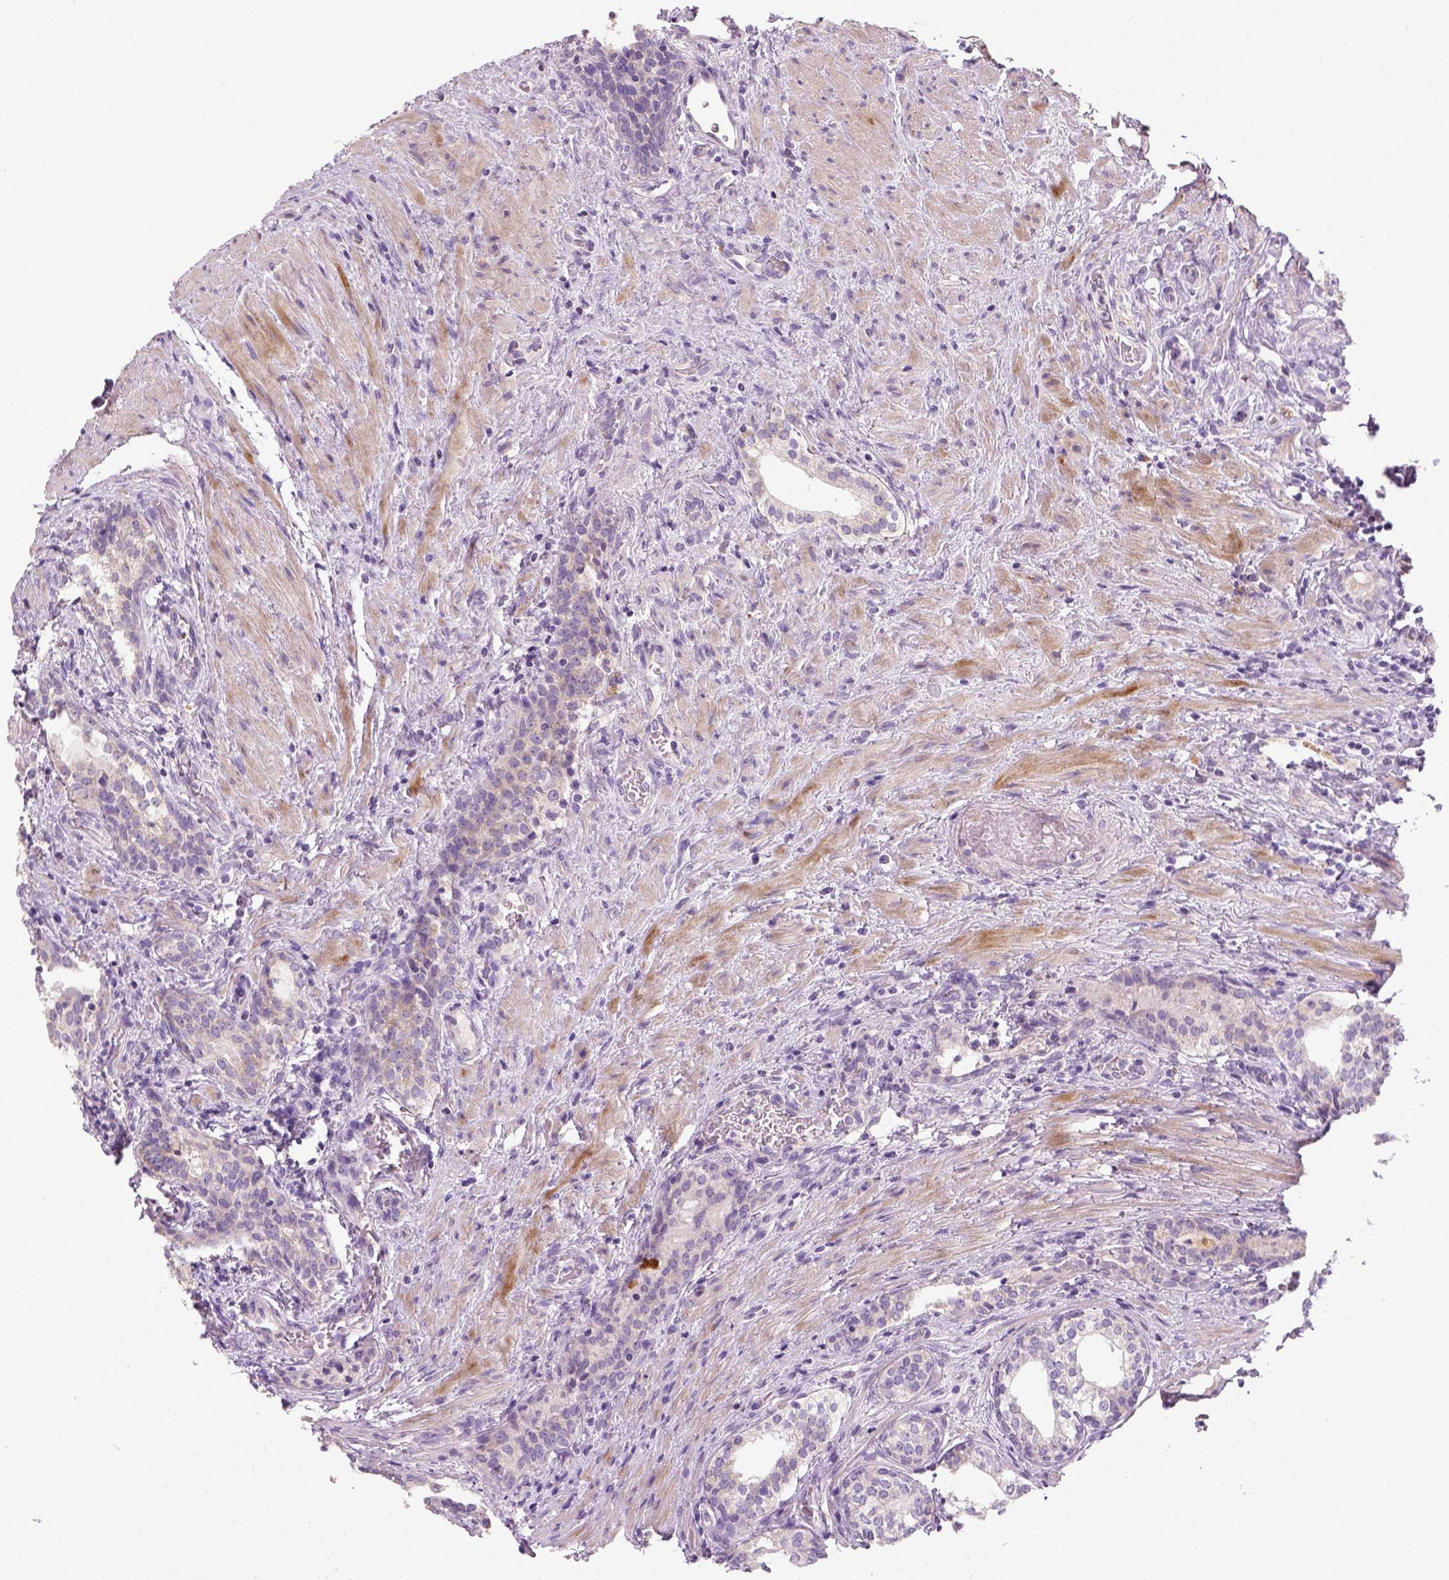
{"staining": {"intensity": "negative", "quantity": "none", "location": "none"}, "tissue": "prostate cancer", "cell_type": "Tumor cells", "image_type": "cancer", "snomed": [{"axis": "morphology", "description": "Adenocarcinoma, NOS"}, {"axis": "morphology", "description": "Adenocarcinoma, High grade"}, {"axis": "topography", "description": "Prostate"}], "caption": "Immunohistochemical staining of human prostate adenocarcinoma demonstrates no significant positivity in tumor cells.", "gene": "NUDT6", "patient": {"sex": "male", "age": 61}}